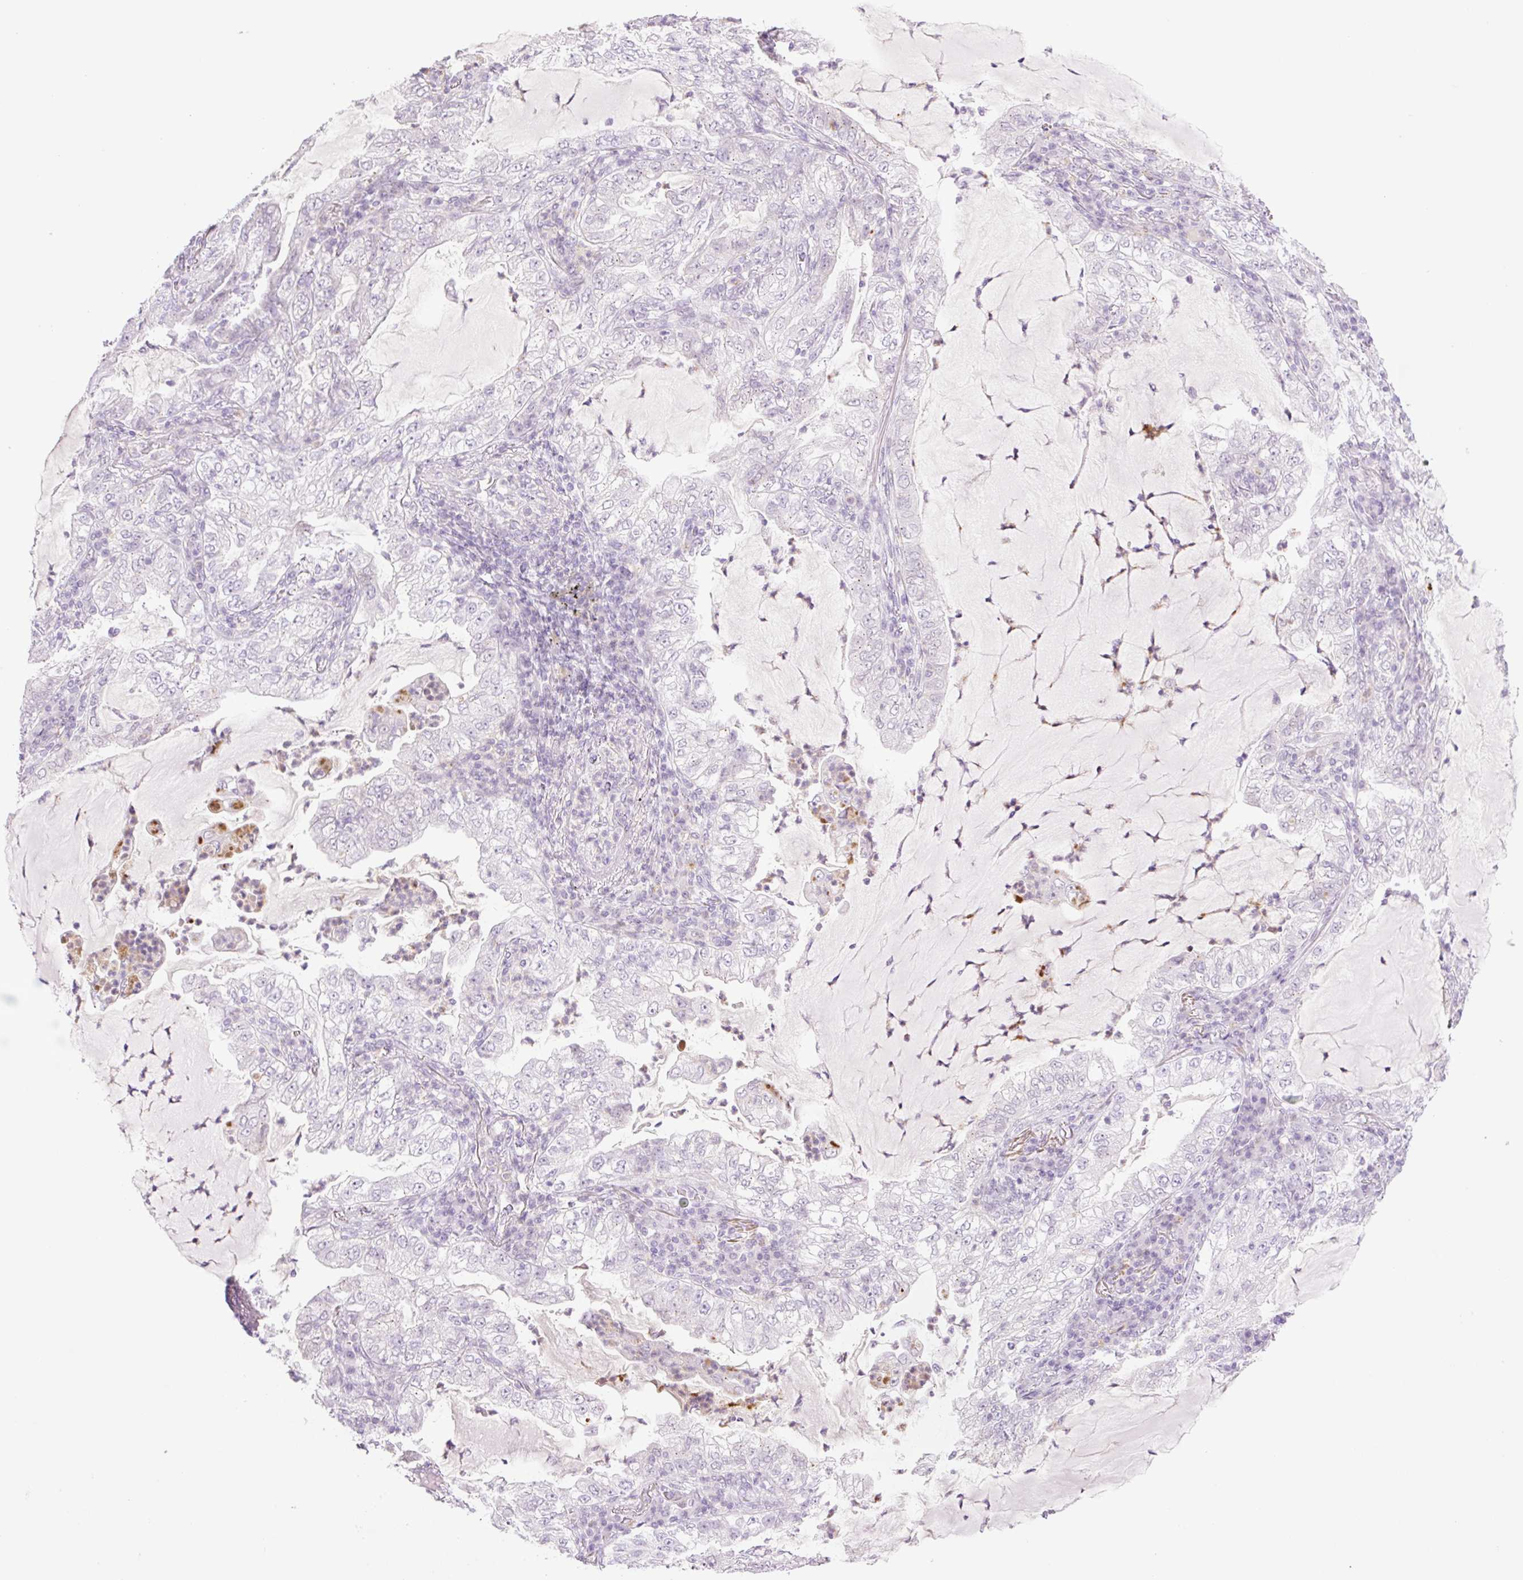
{"staining": {"intensity": "negative", "quantity": "none", "location": "none"}, "tissue": "lung cancer", "cell_type": "Tumor cells", "image_type": "cancer", "snomed": [{"axis": "morphology", "description": "Adenocarcinoma, NOS"}, {"axis": "topography", "description": "Lung"}], "caption": "This micrograph is of lung adenocarcinoma stained with immunohistochemistry to label a protein in brown with the nuclei are counter-stained blue. There is no positivity in tumor cells.", "gene": "TBX15", "patient": {"sex": "female", "age": 73}}